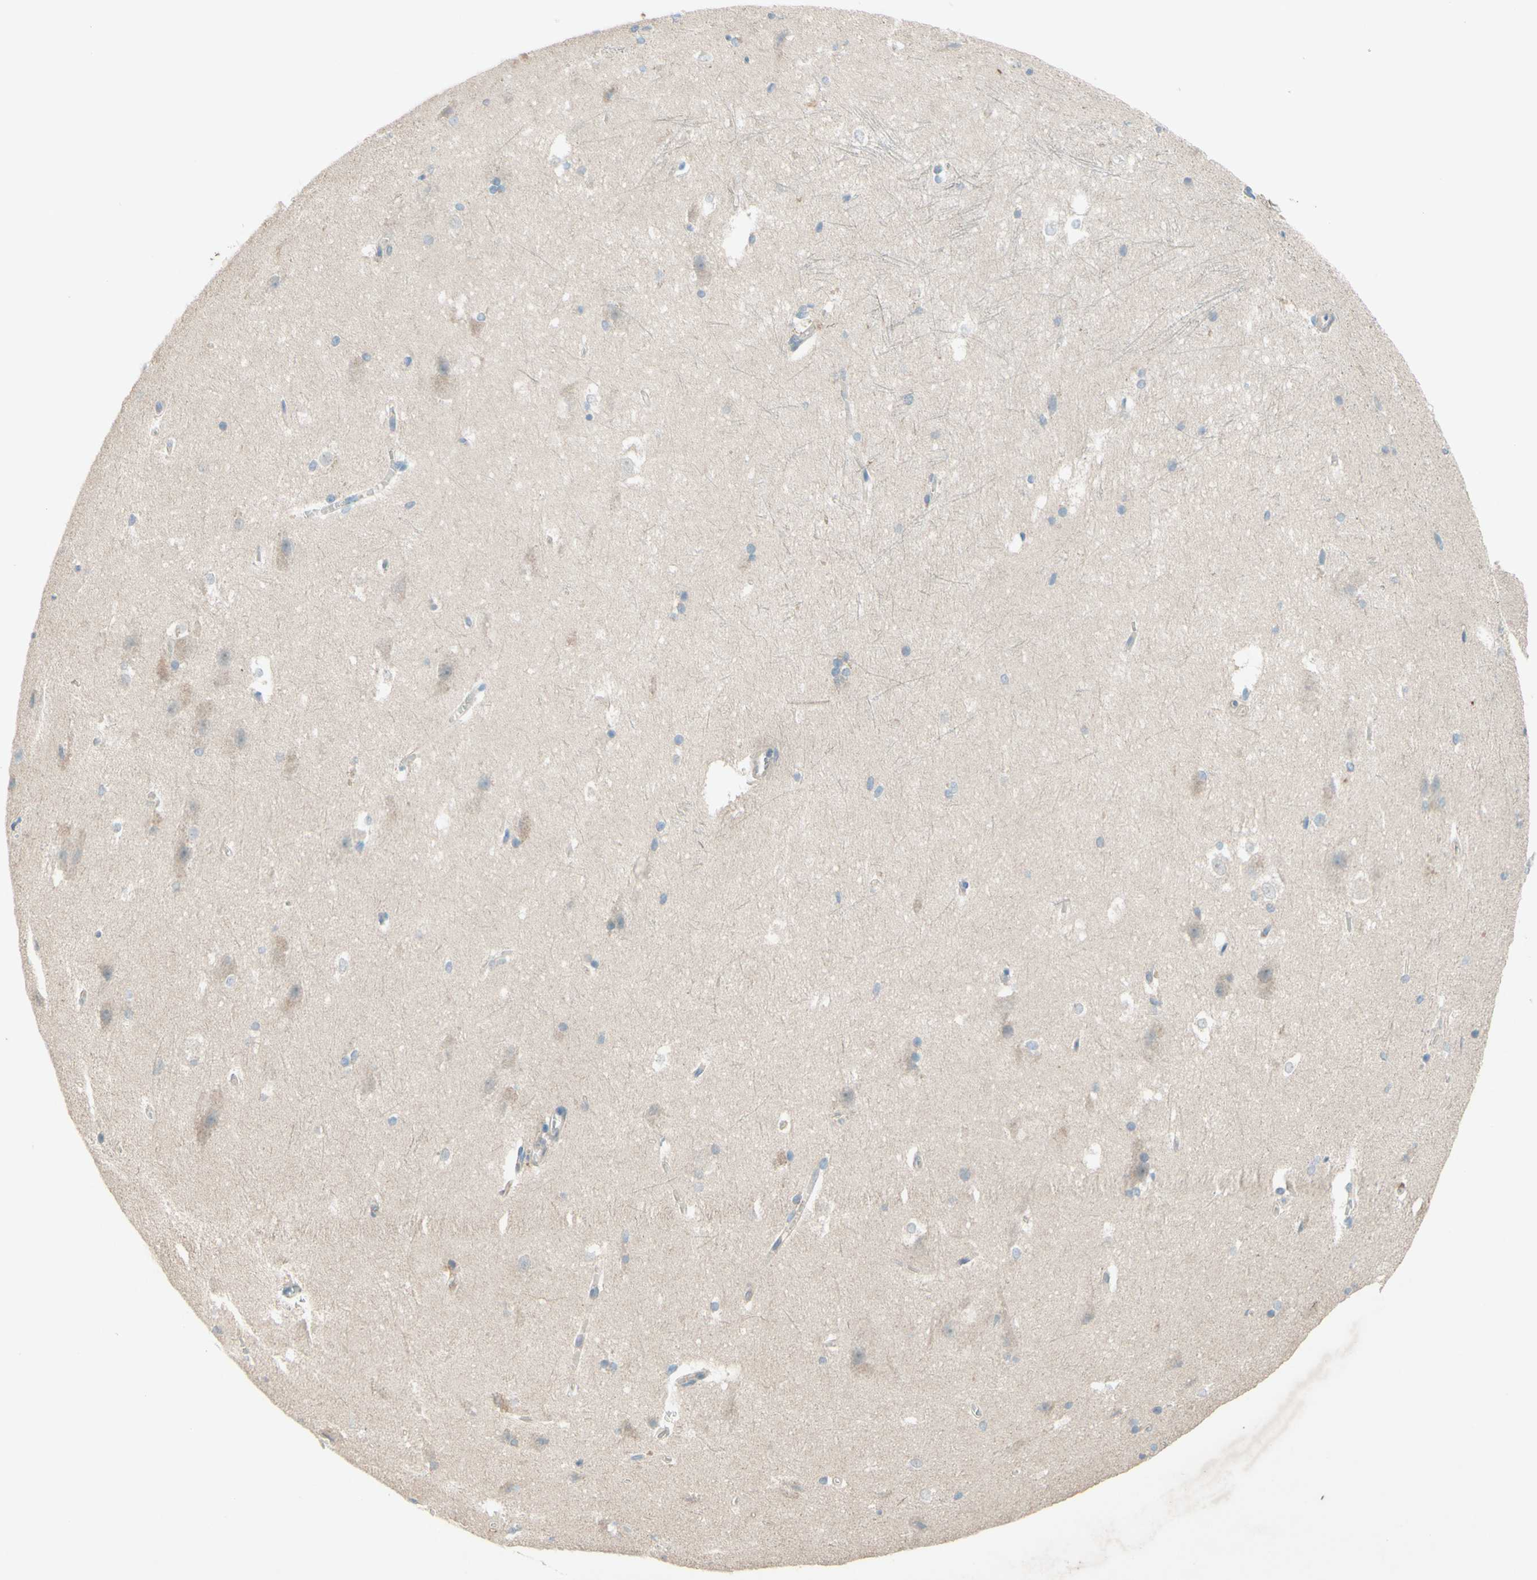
{"staining": {"intensity": "negative", "quantity": "none", "location": "none"}, "tissue": "hippocampus", "cell_type": "Glial cells", "image_type": "normal", "snomed": [{"axis": "morphology", "description": "Normal tissue, NOS"}, {"axis": "topography", "description": "Hippocampus"}], "caption": "Immunohistochemistry micrograph of unremarkable hippocampus: hippocampus stained with DAB reveals no significant protein positivity in glial cells. The staining was performed using DAB to visualize the protein expression in brown, while the nuclei were stained in blue with hematoxylin (Magnification: 20x).", "gene": "IL2", "patient": {"sex": "female", "age": 19}}